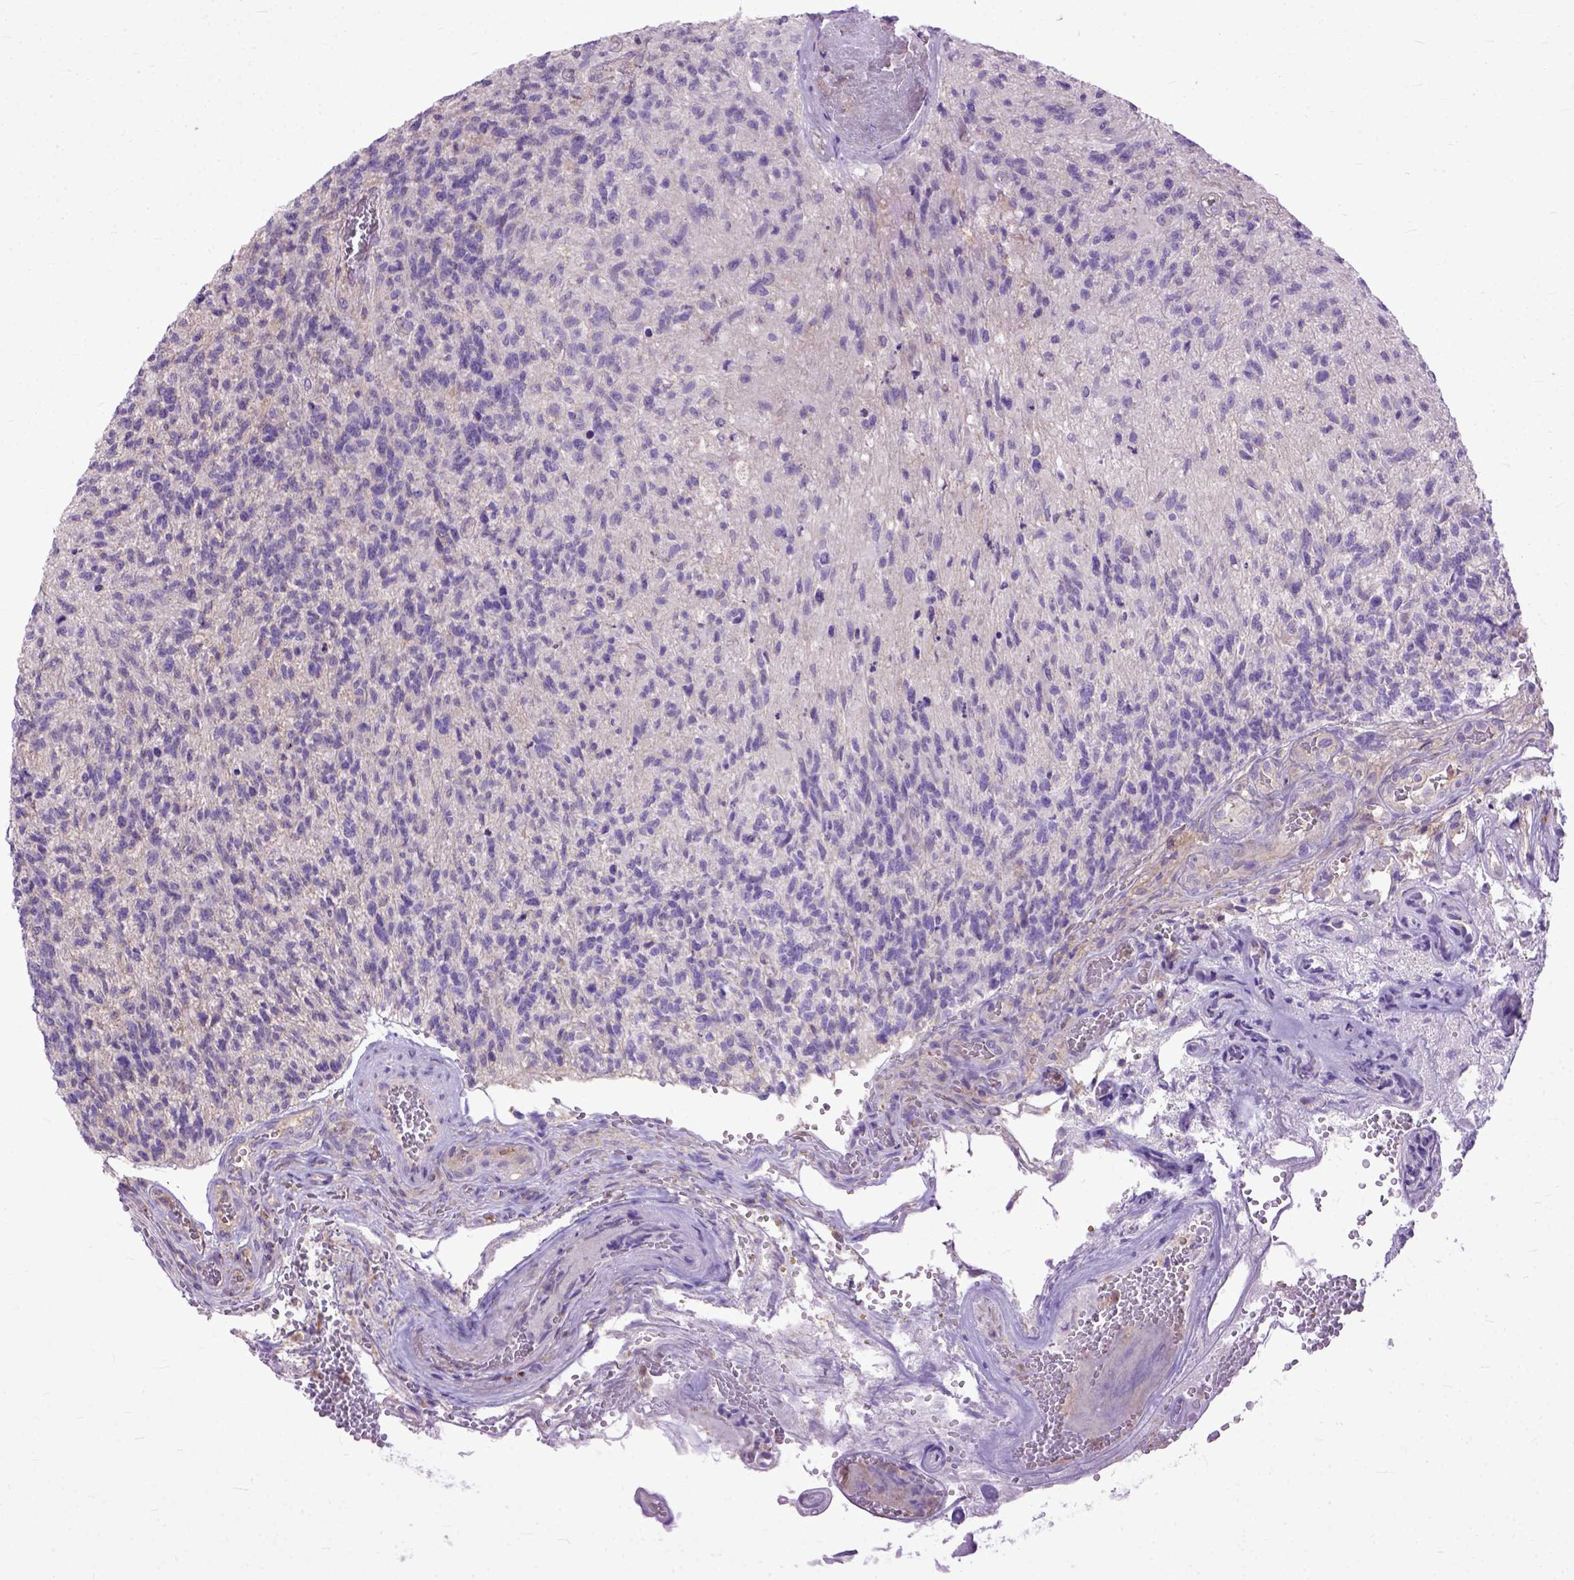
{"staining": {"intensity": "negative", "quantity": "none", "location": "none"}, "tissue": "glioma", "cell_type": "Tumor cells", "image_type": "cancer", "snomed": [{"axis": "morphology", "description": "Glioma, malignant, High grade"}, {"axis": "topography", "description": "Brain"}], "caption": "A histopathology image of glioma stained for a protein displays no brown staining in tumor cells. Brightfield microscopy of immunohistochemistry stained with DAB (brown) and hematoxylin (blue), captured at high magnification.", "gene": "NAMPT", "patient": {"sex": "male", "age": 56}}